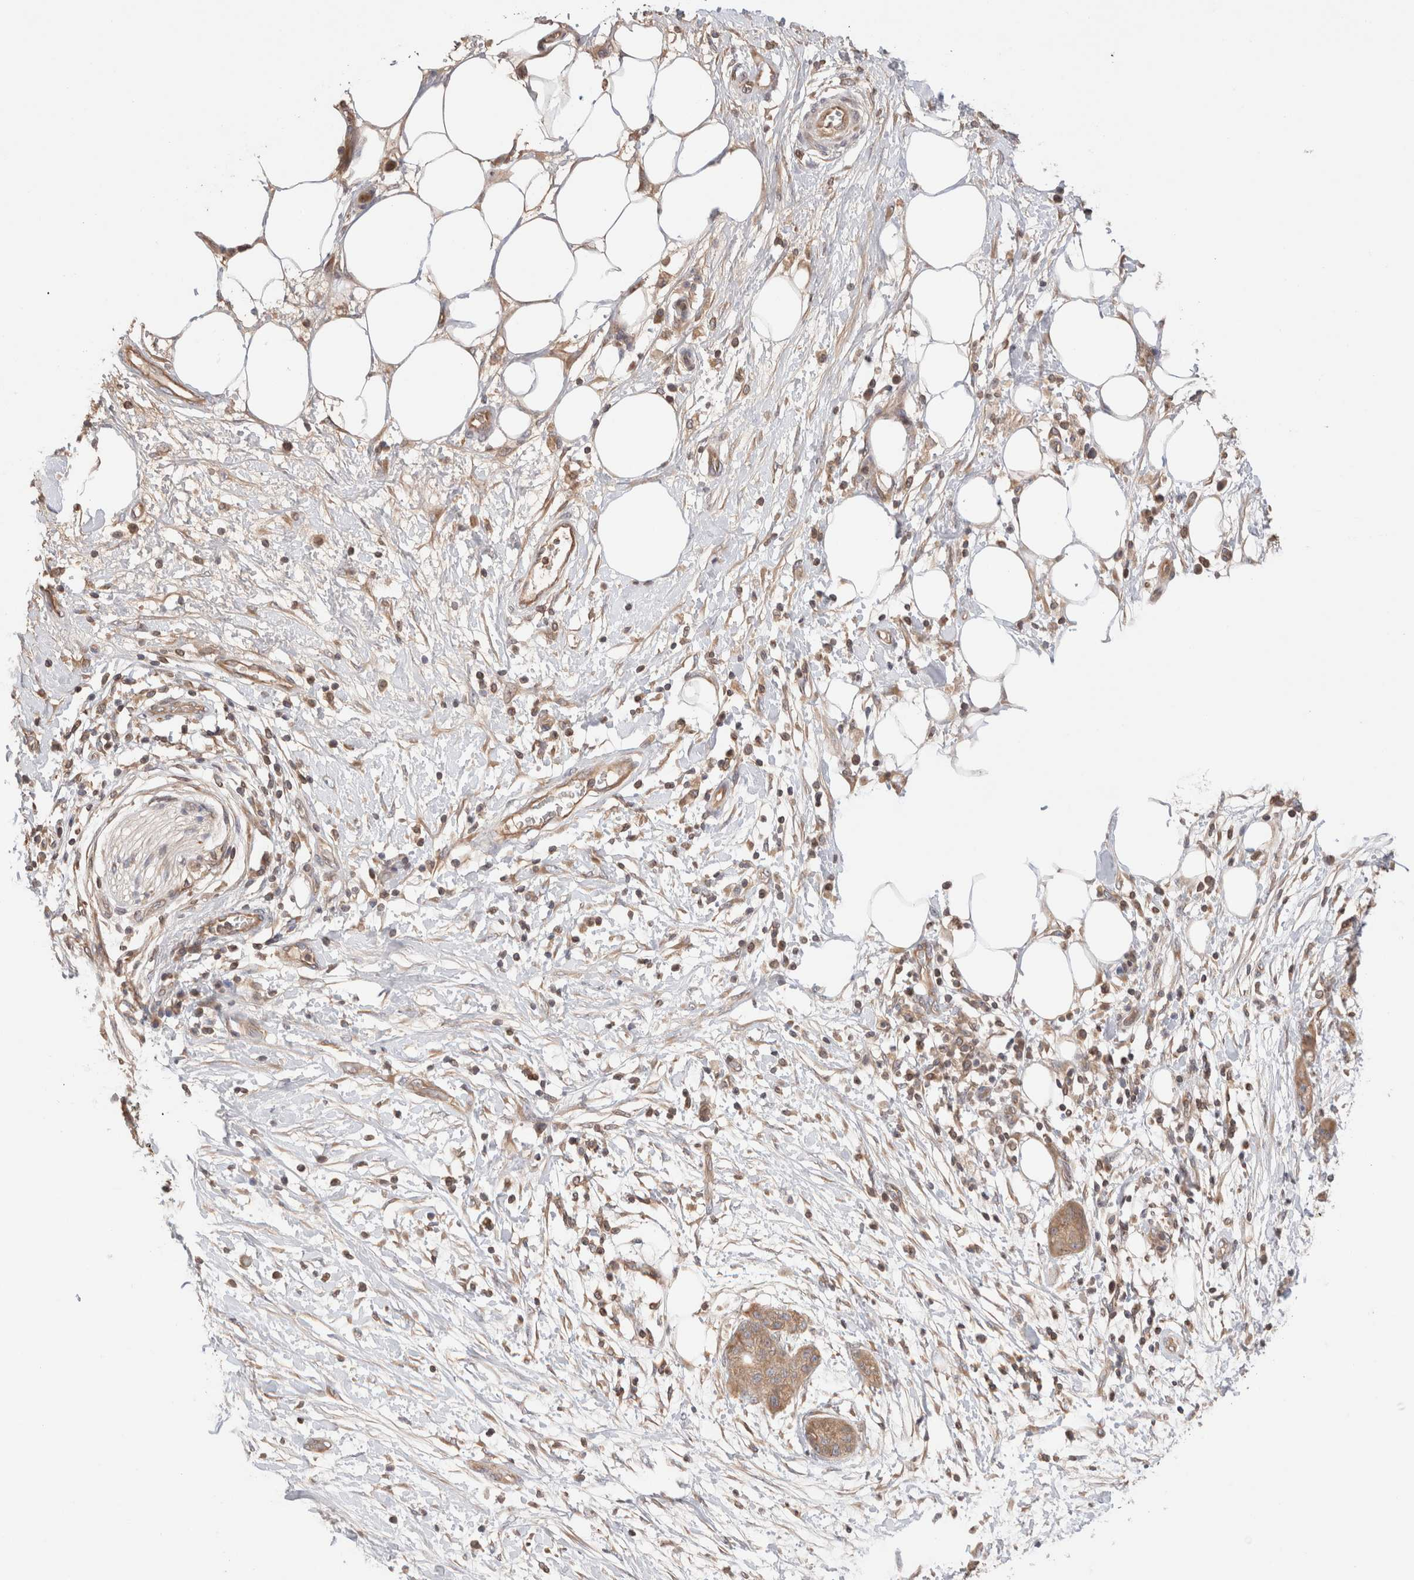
{"staining": {"intensity": "moderate", "quantity": ">75%", "location": "cytoplasmic/membranous"}, "tissue": "pancreatic cancer", "cell_type": "Tumor cells", "image_type": "cancer", "snomed": [{"axis": "morphology", "description": "Adenocarcinoma, NOS"}, {"axis": "topography", "description": "Pancreas"}], "caption": "Immunohistochemistry (IHC) histopathology image of pancreatic cancer stained for a protein (brown), which shows medium levels of moderate cytoplasmic/membranous positivity in approximately >75% of tumor cells.", "gene": "SIKE1", "patient": {"sex": "female", "age": 78}}